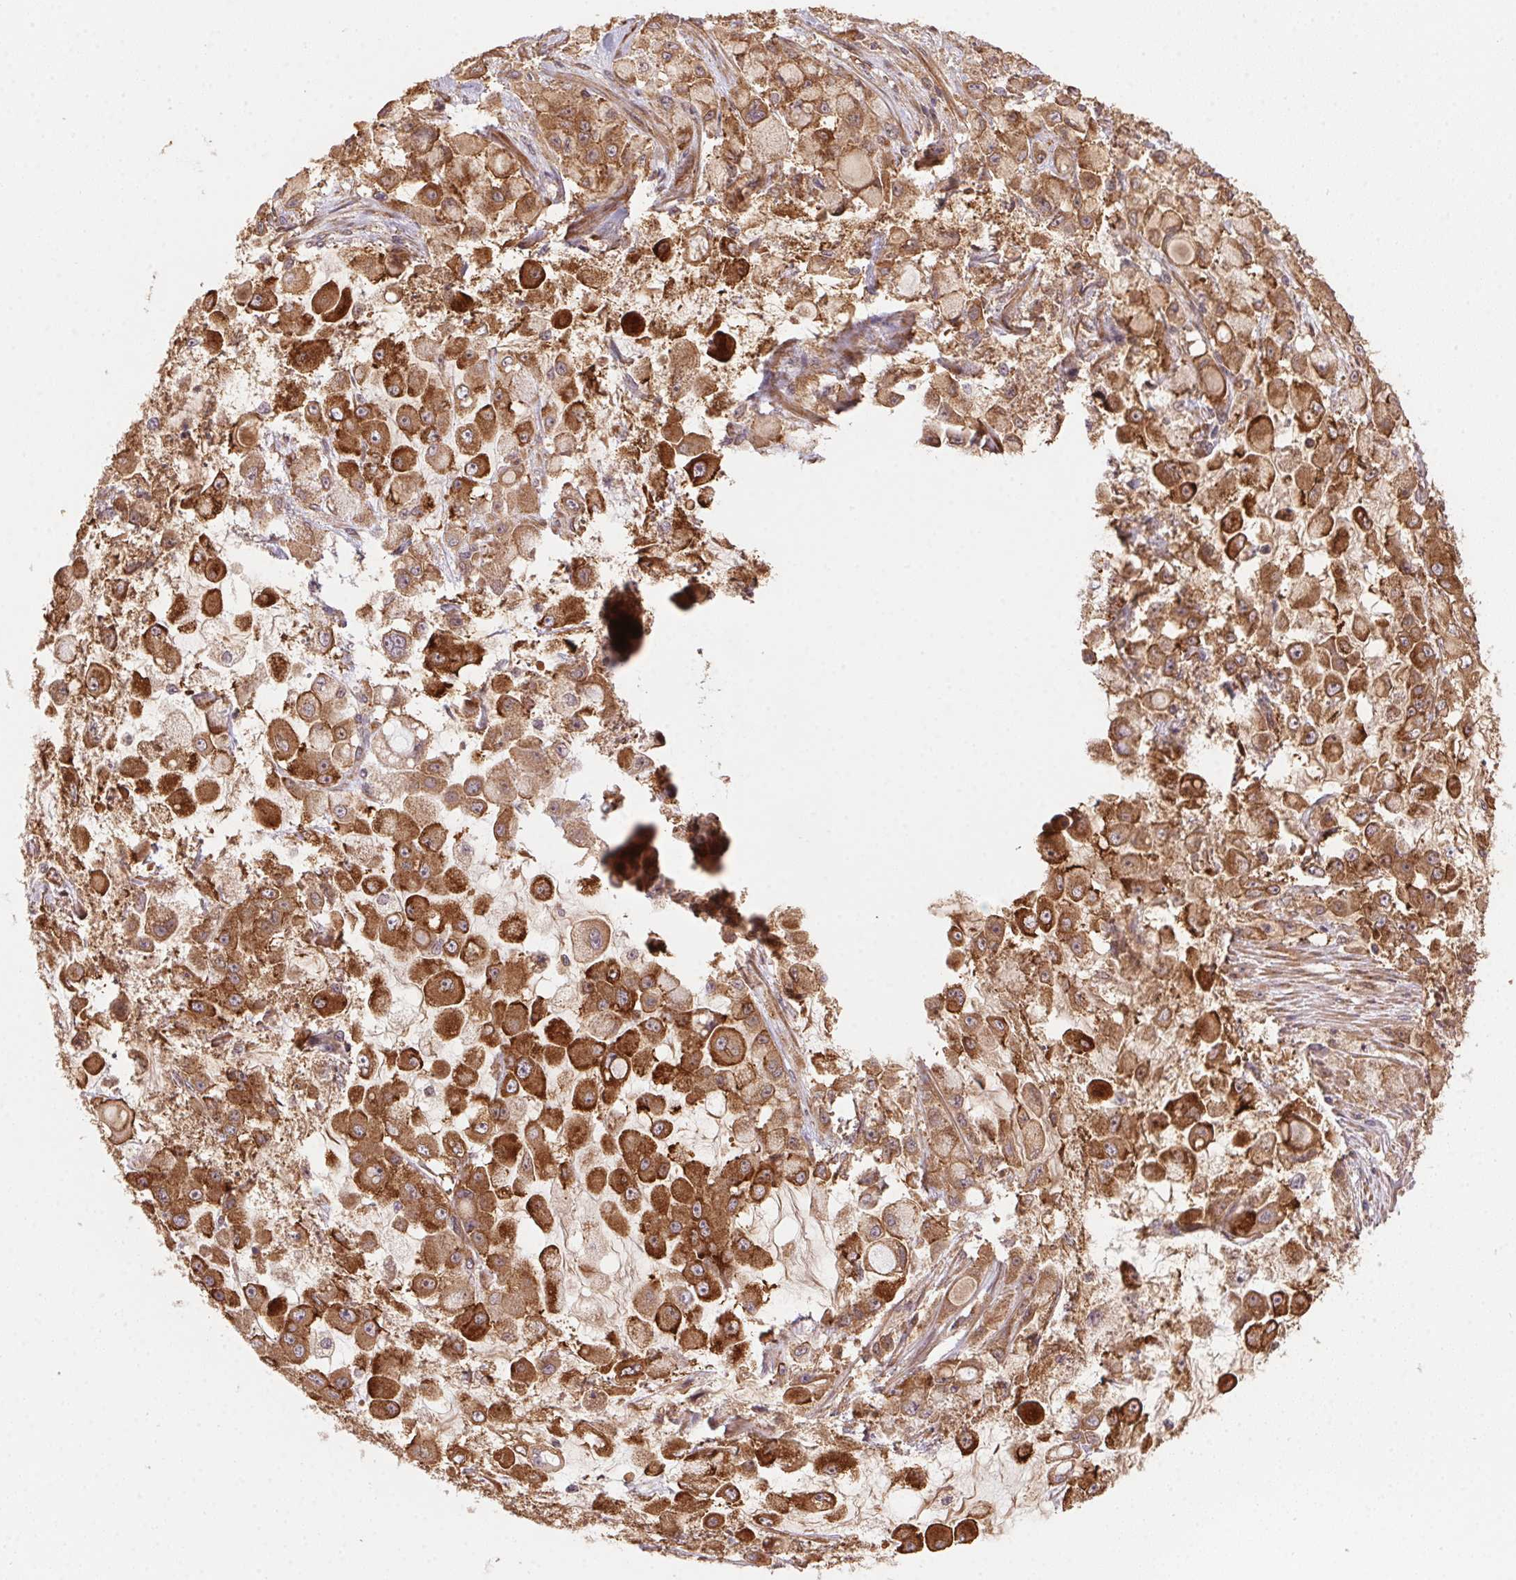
{"staining": {"intensity": "strong", "quantity": ">75%", "location": "cytoplasmic/membranous"}, "tissue": "stomach cancer", "cell_type": "Tumor cells", "image_type": "cancer", "snomed": [{"axis": "morphology", "description": "Adenocarcinoma, NOS"}, {"axis": "topography", "description": "Stomach"}], "caption": "A photomicrograph of adenocarcinoma (stomach) stained for a protein displays strong cytoplasmic/membranous brown staining in tumor cells. (brown staining indicates protein expression, while blue staining denotes nuclei).", "gene": "USE1", "patient": {"sex": "female", "age": 76}}